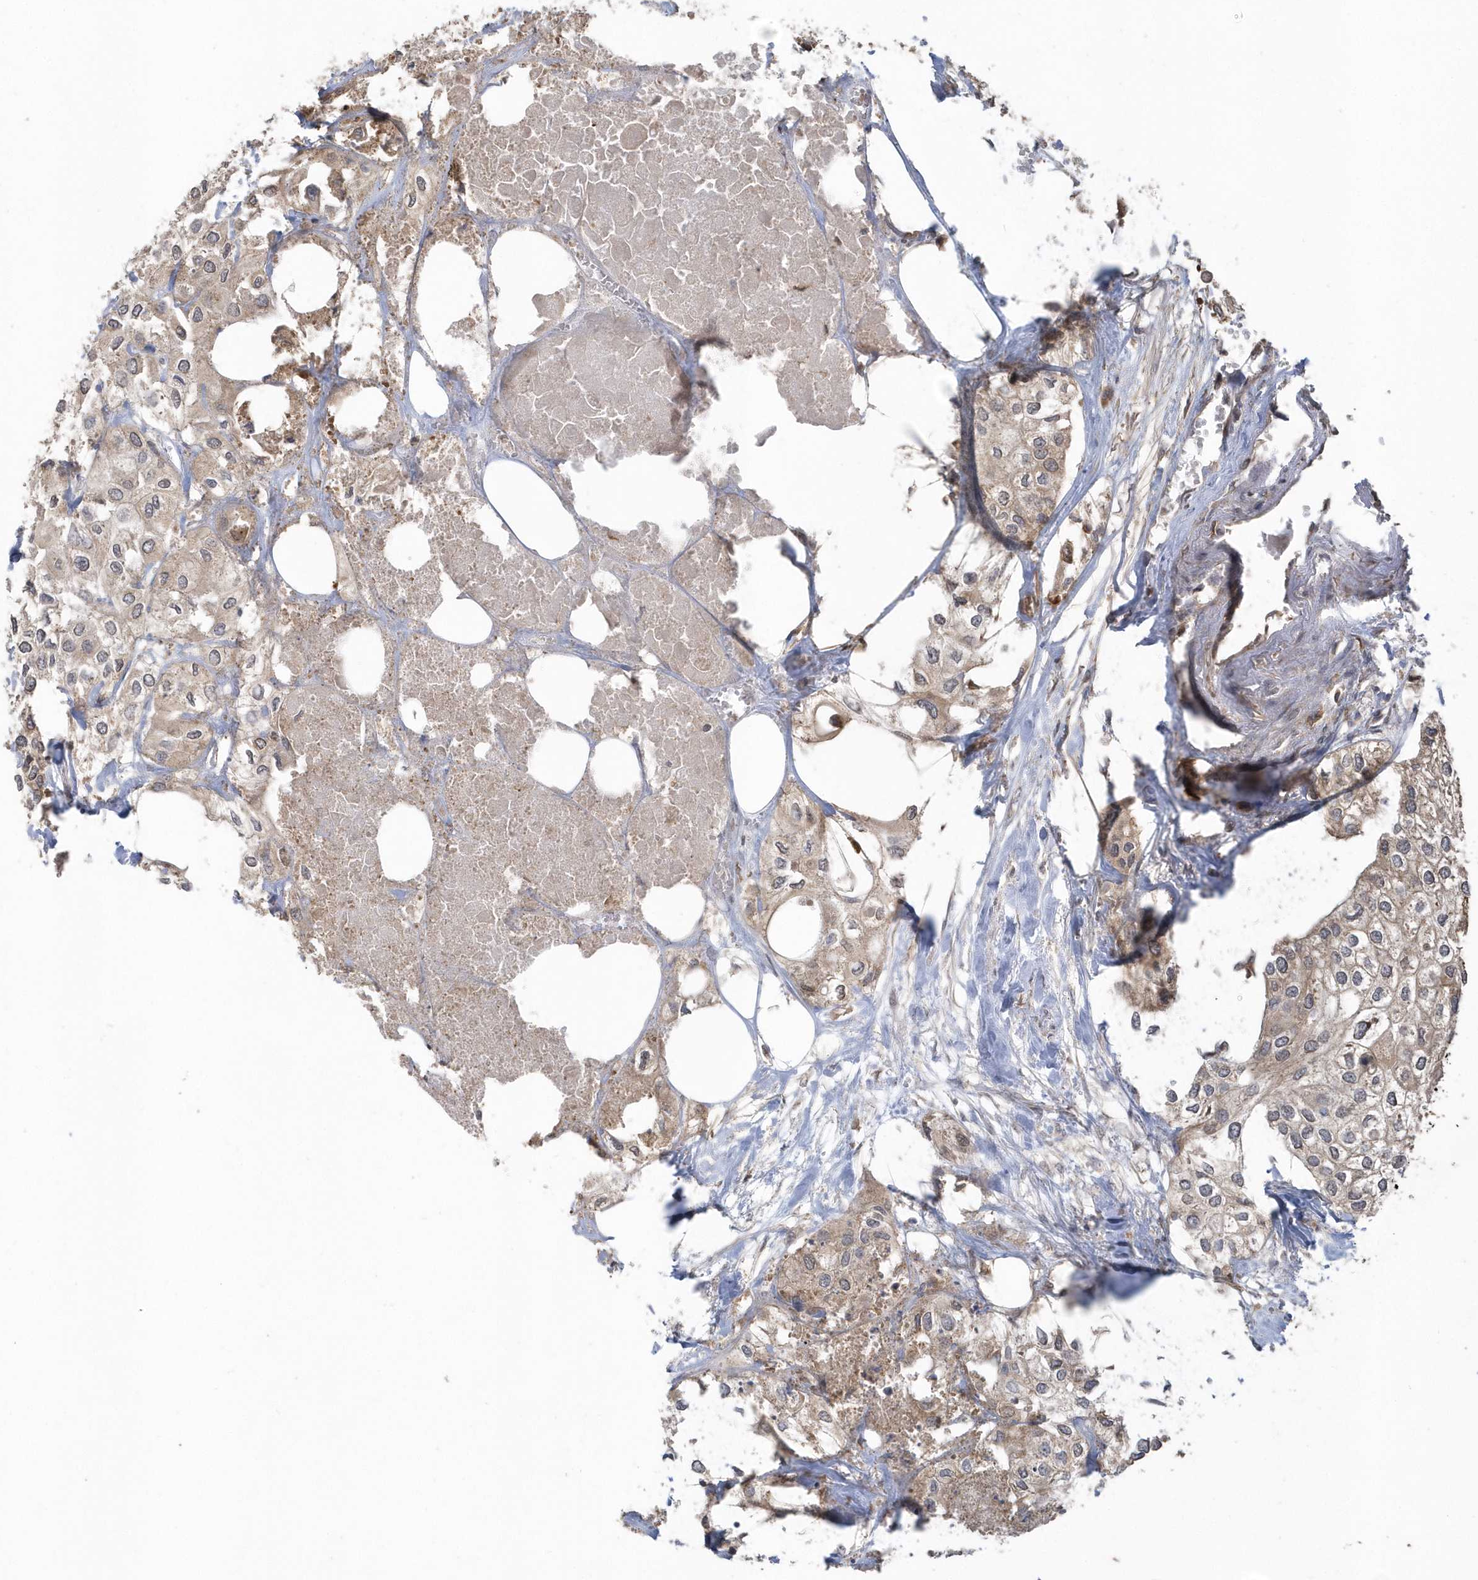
{"staining": {"intensity": "weak", "quantity": "25%-75%", "location": "cytoplasmic/membranous"}, "tissue": "urothelial cancer", "cell_type": "Tumor cells", "image_type": "cancer", "snomed": [{"axis": "morphology", "description": "Urothelial carcinoma, High grade"}, {"axis": "topography", "description": "Urinary bladder"}], "caption": "The photomicrograph exhibits immunohistochemical staining of urothelial carcinoma (high-grade). There is weak cytoplasmic/membranous positivity is seen in approximately 25%-75% of tumor cells.", "gene": "HERPUD1", "patient": {"sex": "male", "age": 64}}